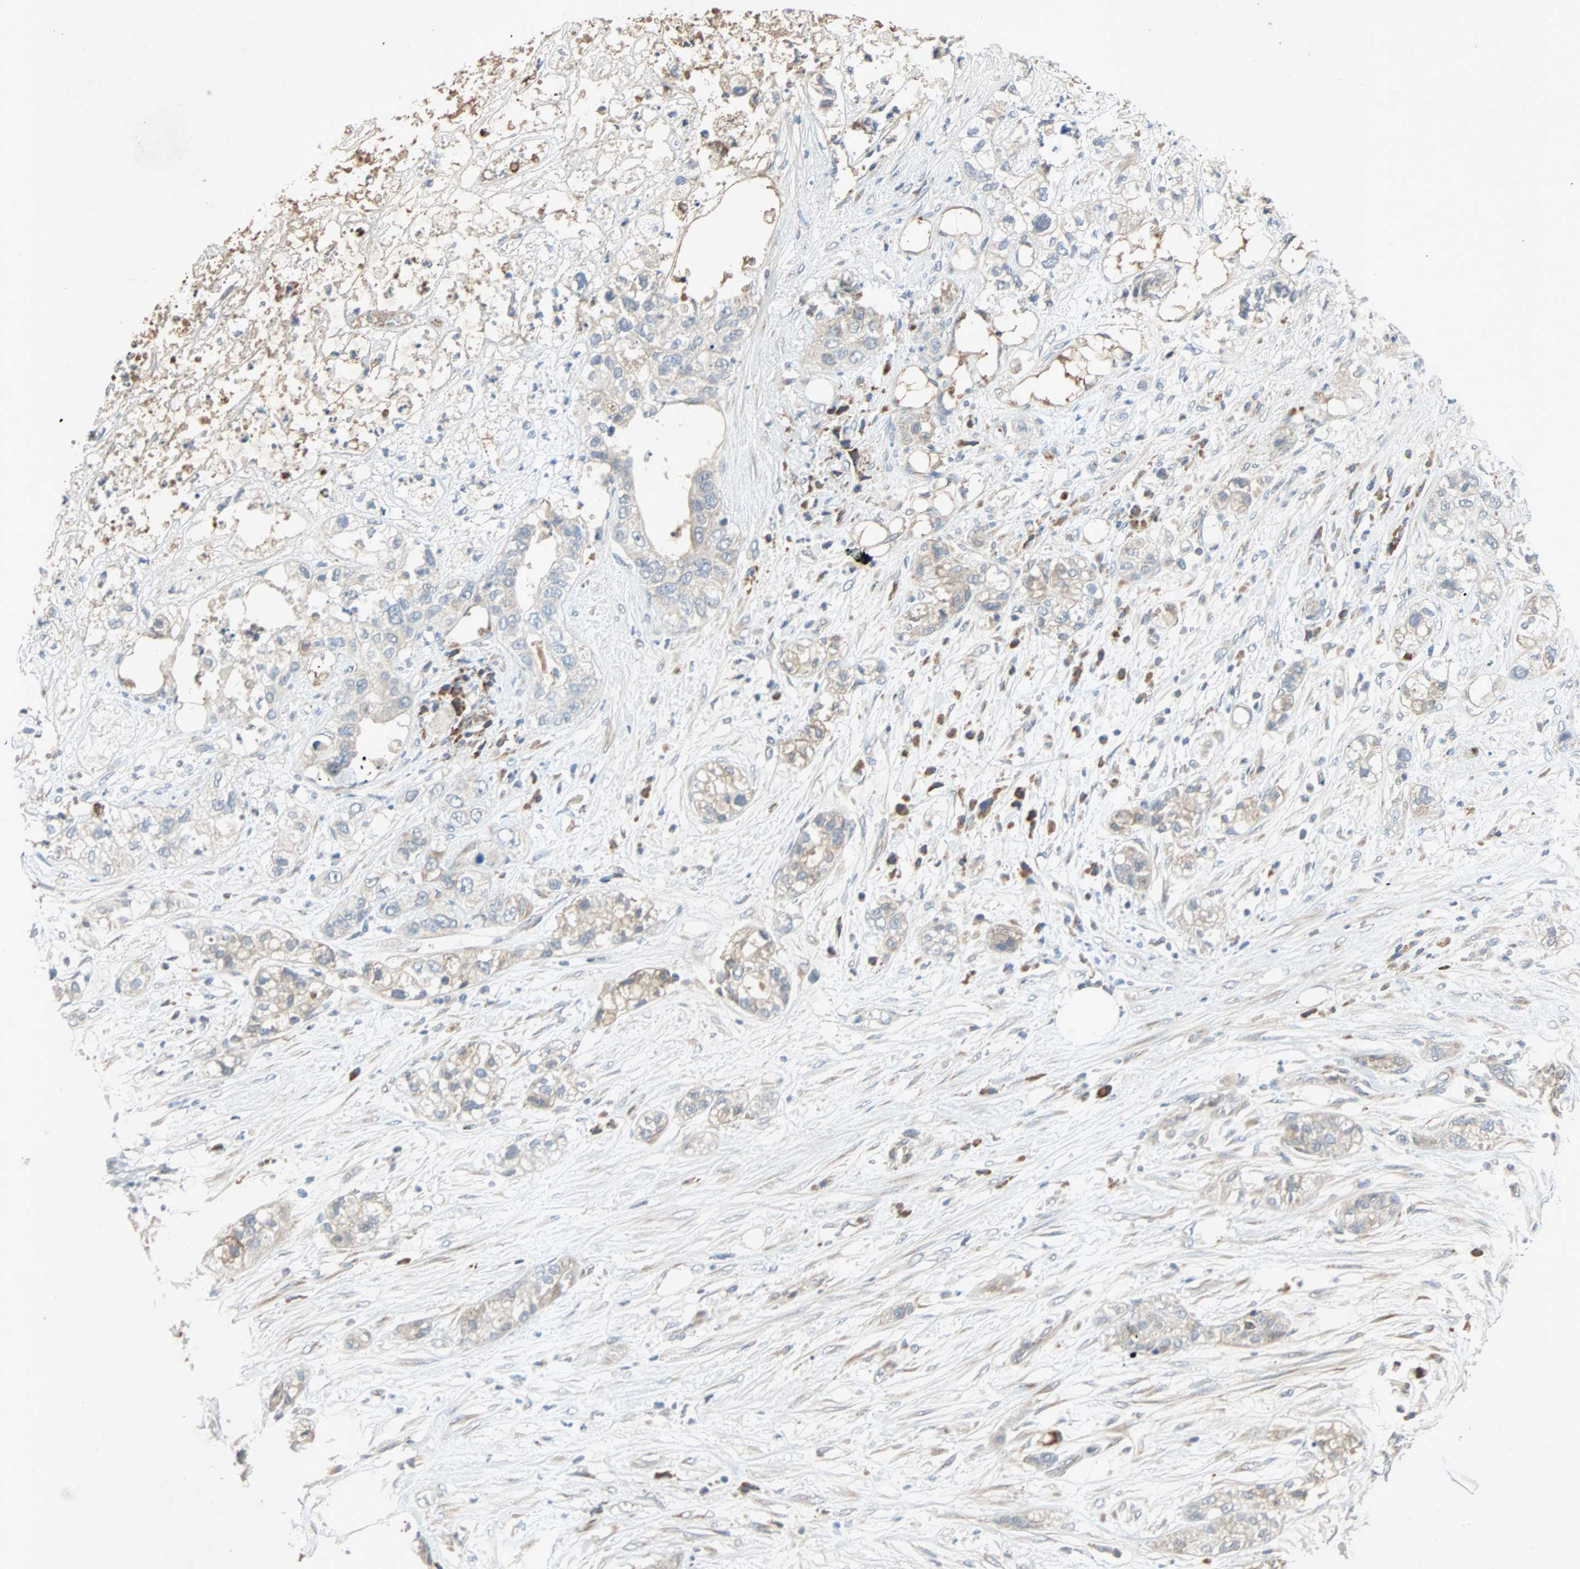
{"staining": {"intensity": "weak", "quantity": "25%-75%", "location": "cytoplasmic/membranous"}, "tissue": "pancreatic cancer", "cell_type": "Tumor cells", "image_type": "cancer", "snomed": [{"axis": "morphology", "description": "Adenocarcinoma, NOS"}, {"axis": "topography", "description": "Pancreas"}], "caption": "This is an image of immunohistochemistry (IHC) staining of adenocarcinoma (pancreatic), which shows weak expression in the cytoplasmic/membranous of tumor cells.", "gene": "XYLT1", "patient": {"sex": "female", "age": 78}}